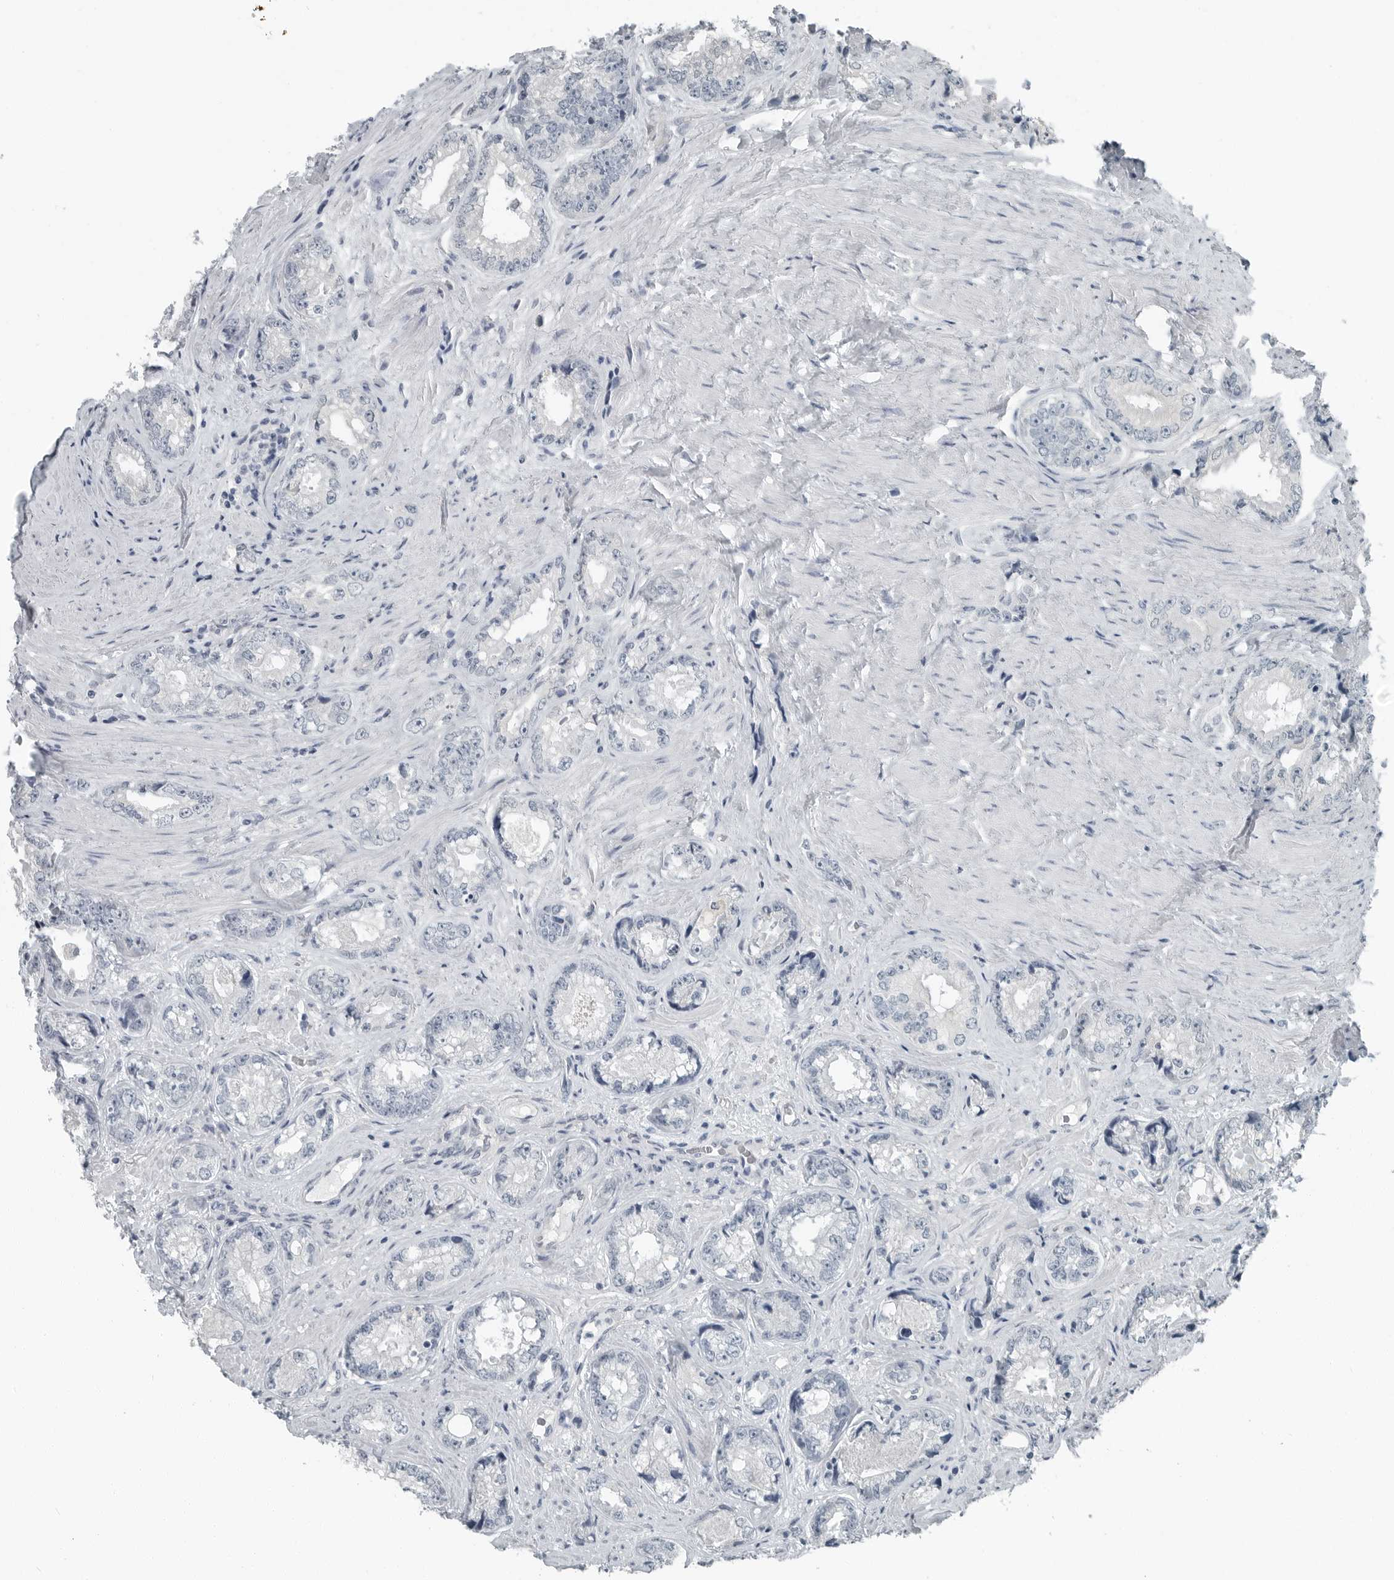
{"staining": {"intensity": "negative", "quantity": "none", "location": "none"}, "tissue": "prostate cancer", "cell_type": "Tumor cells", "image_type": "cancer", "snomed": [{"axis": "morphology", "description": "Adenocarcinoma, High grade"}, {"axis": "topography", "description": "Prostate"}], "caption": "The immunohistochemistry image has no significant expression in tumor cells of adenocarcinoma (high-grade) (prostate) tissue. (Immunohistochemistry, brightfield microscopy, high magnification).", "gene": "KYAT1", "patient": {"sex": "male", "age": 61}}